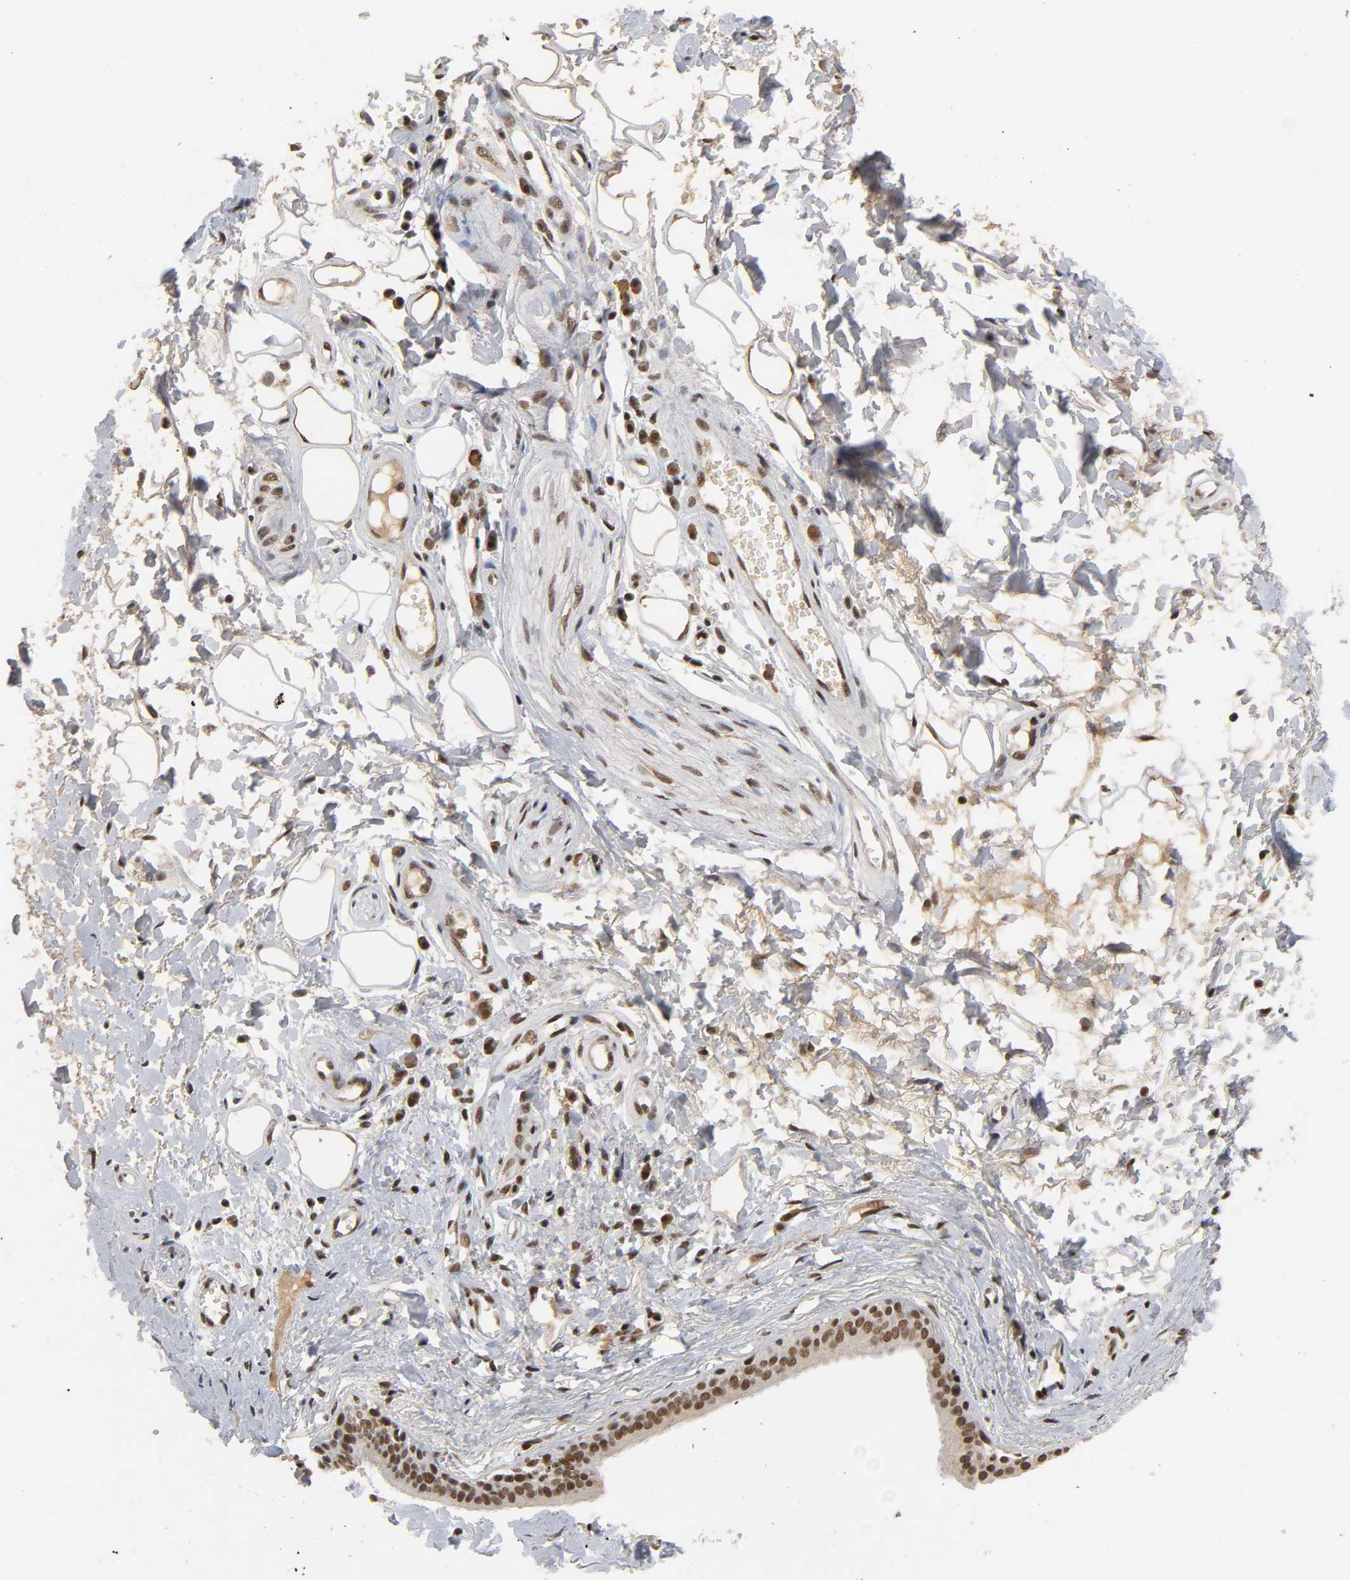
{"staining": {"intensity": "strong", "quantity": ">75%", "location": "nuclear"}, "tissue": "adipose tissue", "cell_type": "Adipocytes", "image_type": "normal", "snomed": [{"axis": "morphology", "description": "Normal tissue, NOS"}, {"axis": "morphology", "description": "Inflammation, NOS"}, {"axis": "topography", "description": "Salivary gland"}, {"axis": "topography", "description": "Peripheral nerve tissue"}], "caption": "A brown stain labels strong nuclear positivity of a protein in adipocytes of normal adipose tissue.", "gene": "ZNF384", "patient": {"sex": "female", "age": 75}}